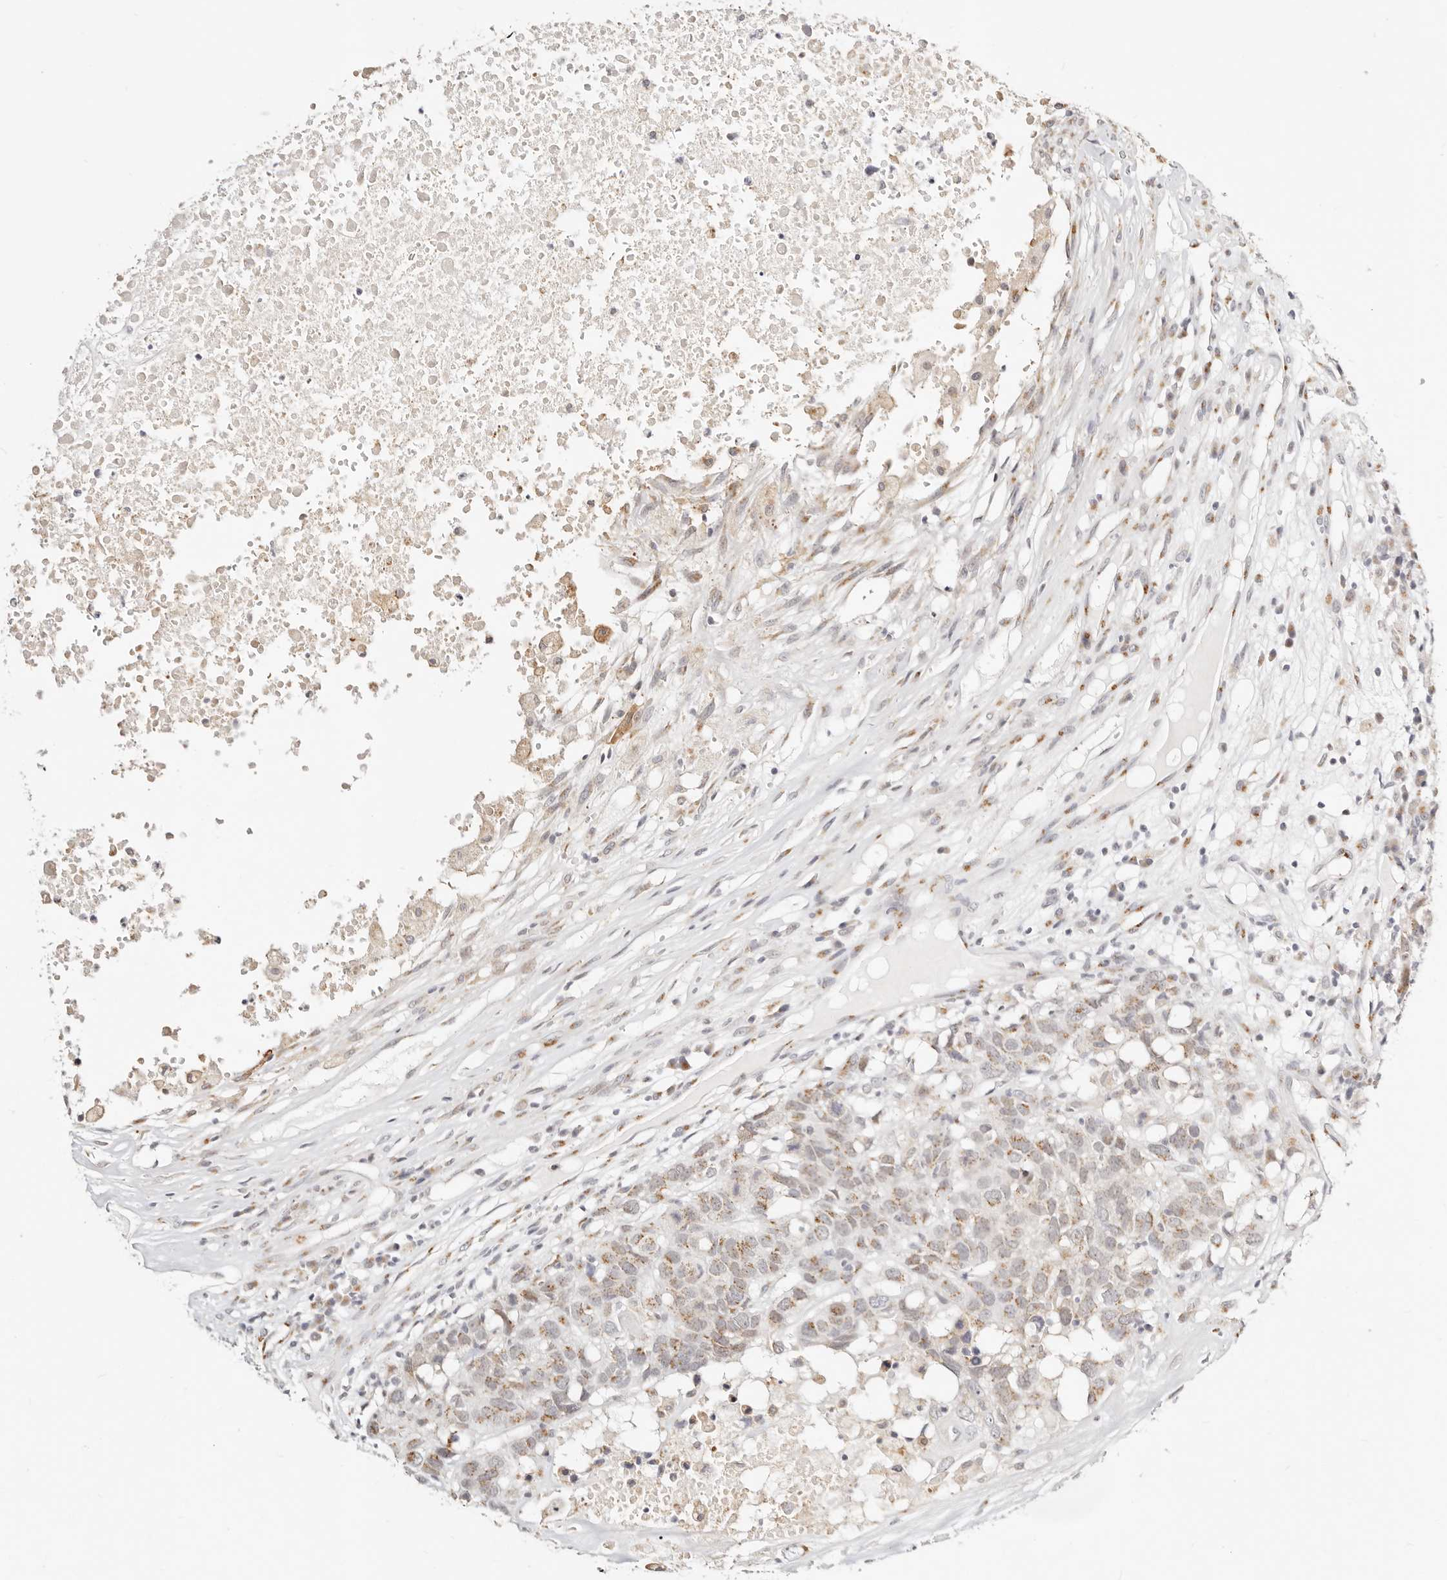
{"staining": {"intensity": "moderate", "quantity": ">75%", "location": "cytoplasmic/membranous"}, "tissue": "head and neck cancer", "cell_type": "Tumor cells", "image_type": "cancer", "snomed": [{"axis": "morphology", "description": "Squamous cell carcinoma, NOS"}, {"axis": "topography", "description": "Head-Neck"}], "caption": "DAB (3,3'-diaminobenzidine) immunohistochemical staining of head and neck cancer (squamous cell carcinoma) demonstrates moderate cytoplasmic/membranous protein expression in about >75% of tumor cells.", "gene": "FAM20B", "patient": {"sex": "male", "age": 66}}